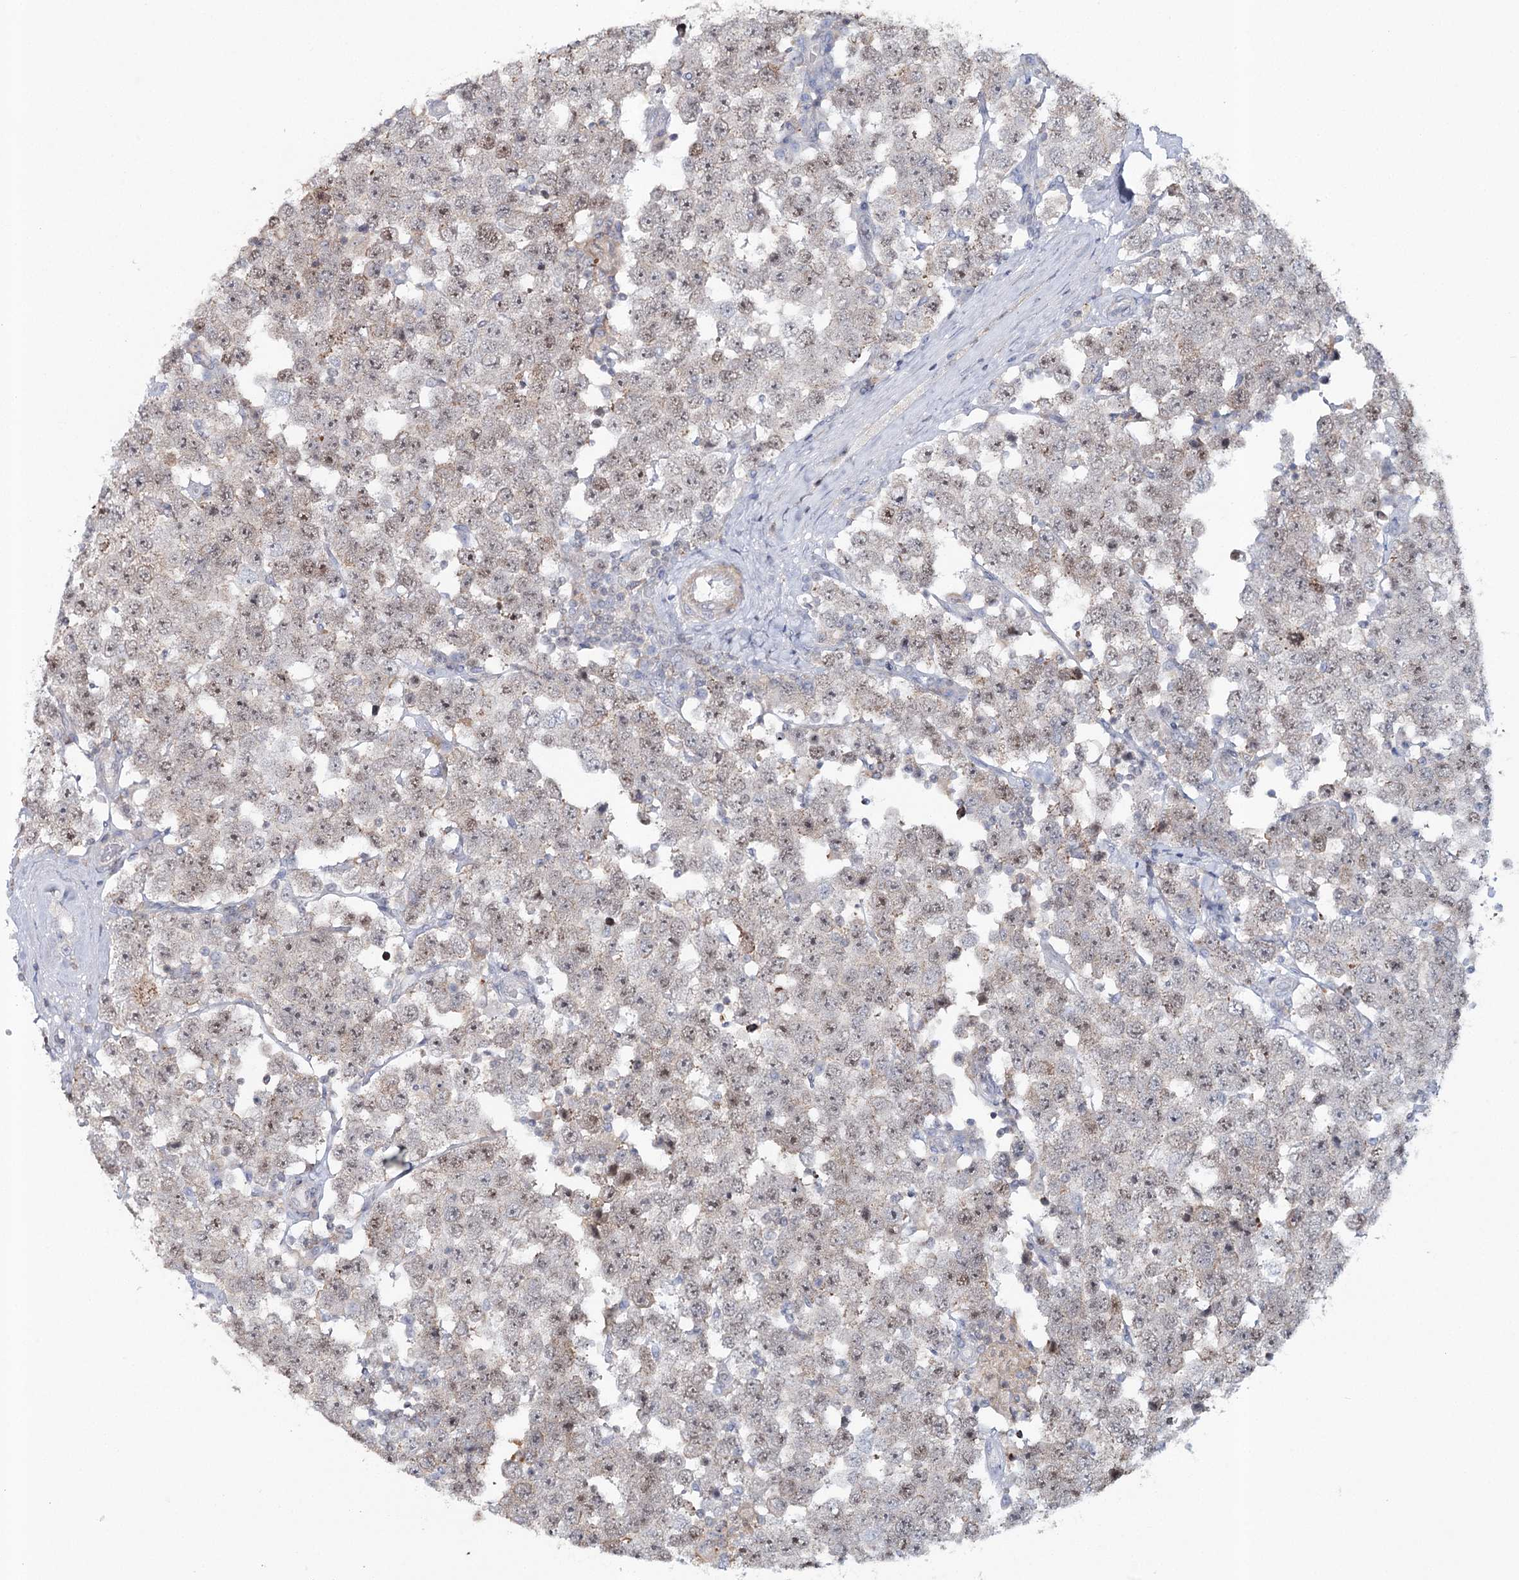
{"staining": {"intensity": "moderate", "quantity": ">75%", "location": "nuclear"}, "tissue": "testis cancer", "cell_type": "Tumor cells", "image_type": "cancer", "snomed": [{"axis": "morphology", "description": "Seminoma, NOS"}, {"axis": "topography", "description": "Testis"}], "caption": "Immunohistochemistry (IHC) of seminoma (testis) displays medium levels of moderate nuclear positivity in approximately >75% of tumor cells.", "gene": "ZC3H8", "patient": {"sex": "male", "age": 28}}